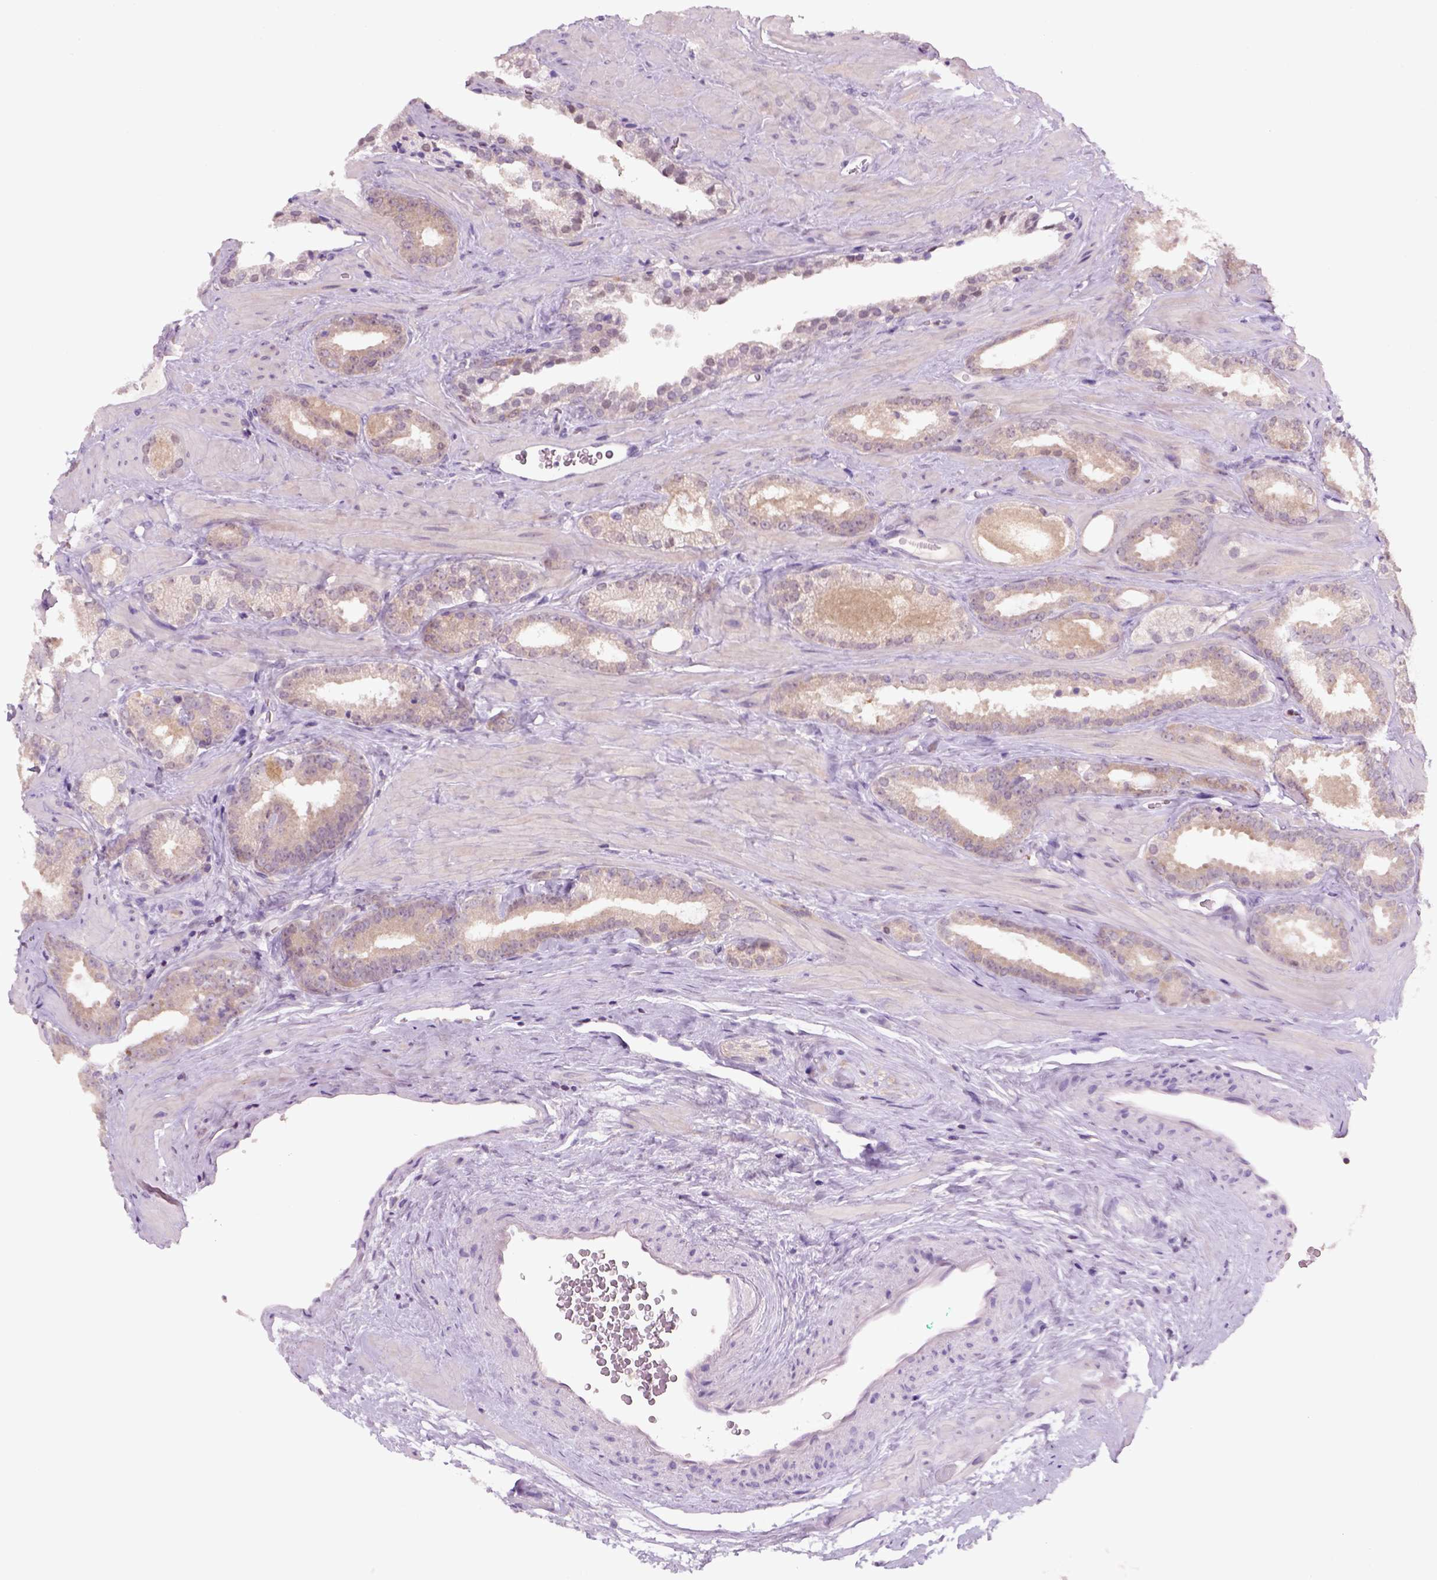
{"staining": {"intensity": "weak", "quantity": "<25%", "location": "cytoplasmic/membranous"}, "tissue": "prostate cancer", "cell_type": "Tumor cells", "image_type": "cancer", "snomed": [{"axis": "morphology", "description": "Adenocarcinoma, Low grade"}, {"axis": "topography", "description": "Prostate"}], "caption": "Tumor cells show no significant positivity in prostate cancer.", "gene": "GOT1", "patient": {"sex": "male", "age": 62}}